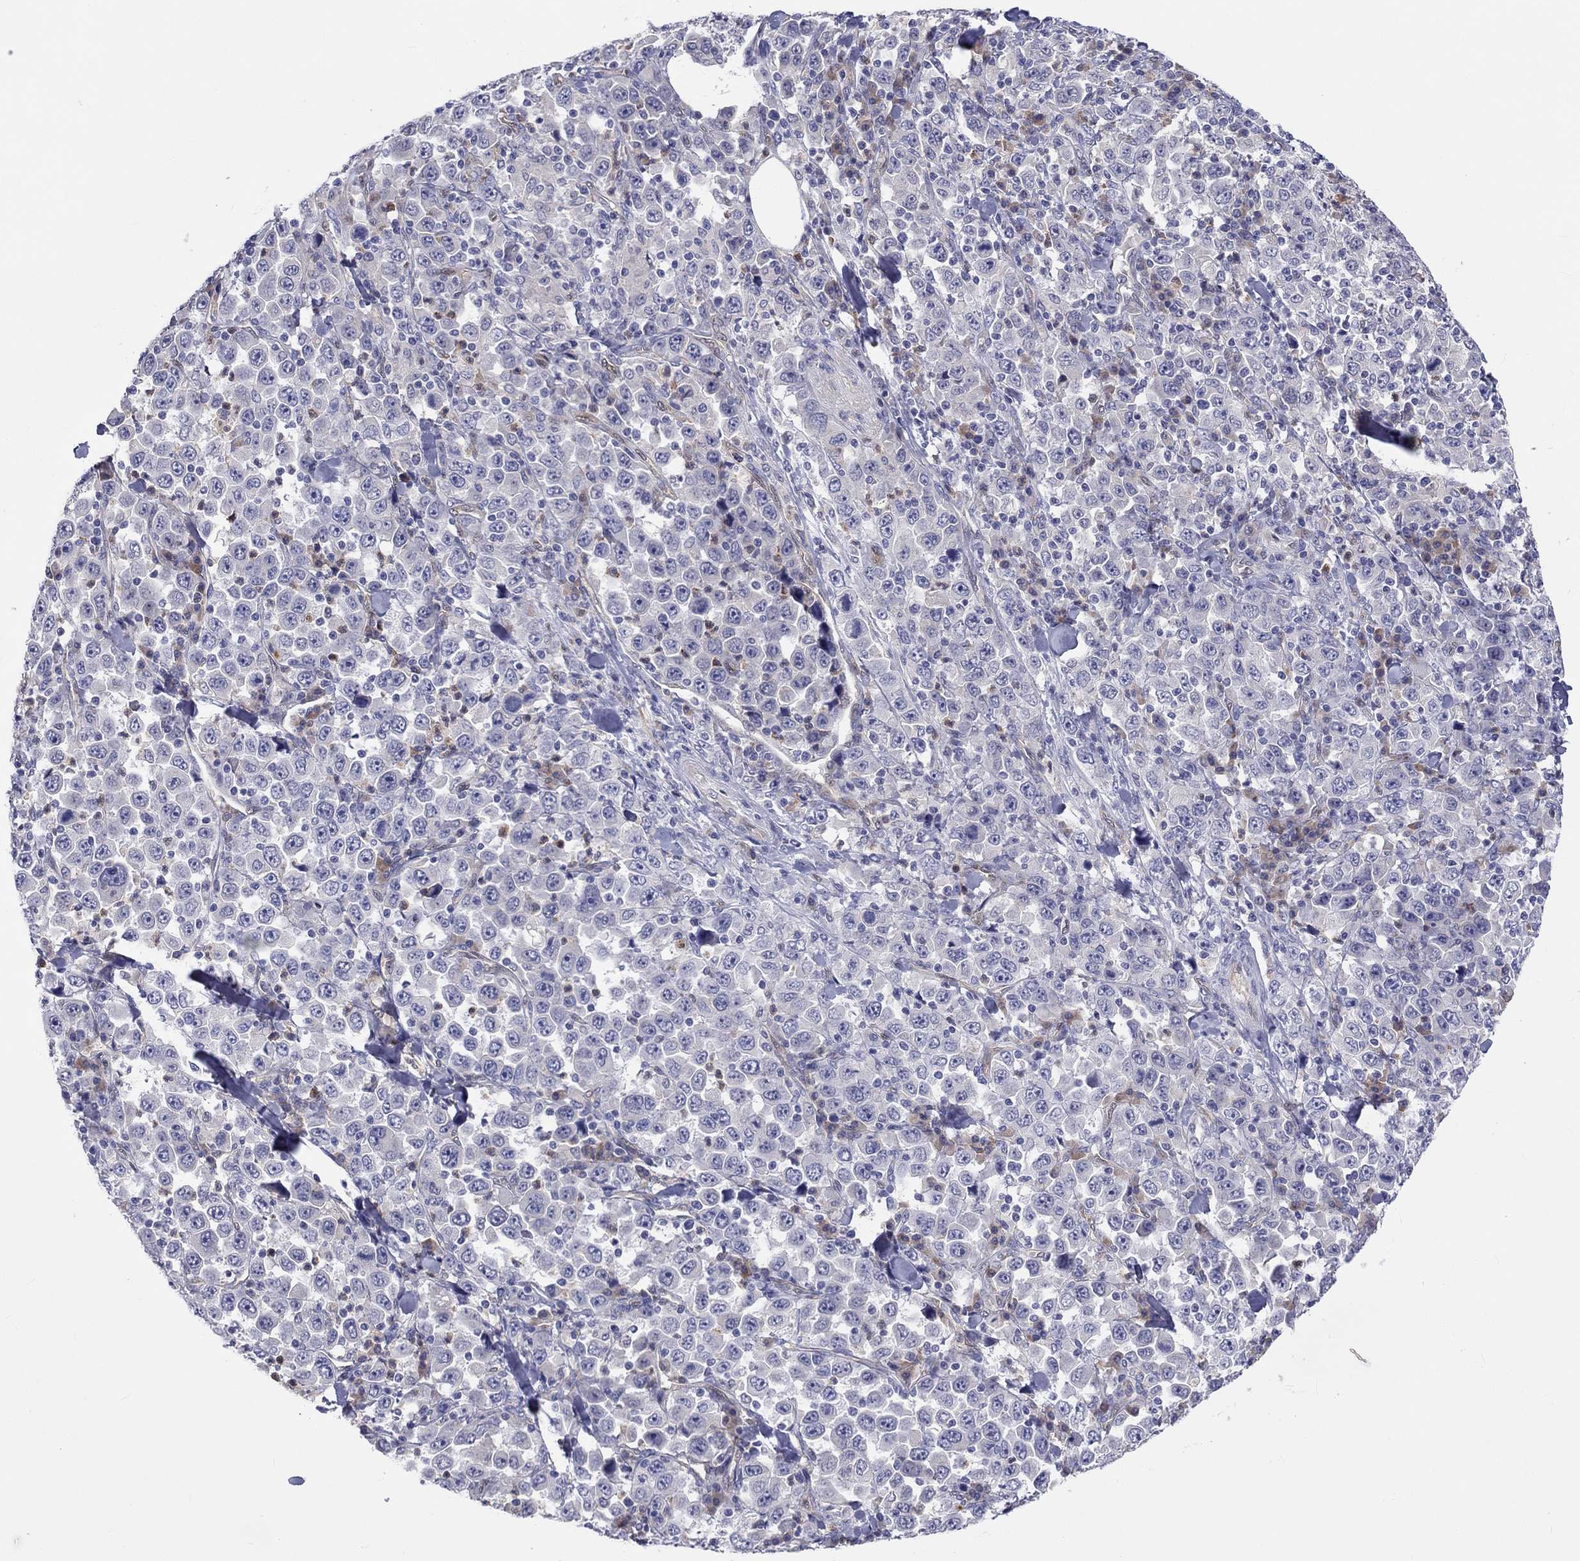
{"staining": {"intensity": "negative", "quantity": "none", "location": "none"}, "tissue": "stomach cancer", "cell_type": "Tumor cells", "image_type": "cancer", "snomed": [{"axis": "morphology", "description": "Normal tissue, NOS"}, {"axis": "morphology", "description": "Adenocarcinoma, NOS"}, {"axis": "topography", "description": "Stomach, upper"}, {"axis": "topography", "description": "Stomach"}], "caption": "This is an immunohistochemistry (IHC) photomicrograph of human adenocarcinoma (stomach). There is no positivity in tumor cells.", "gene": "ABCG4", "patient": {"sex": "male", "age": 59}}